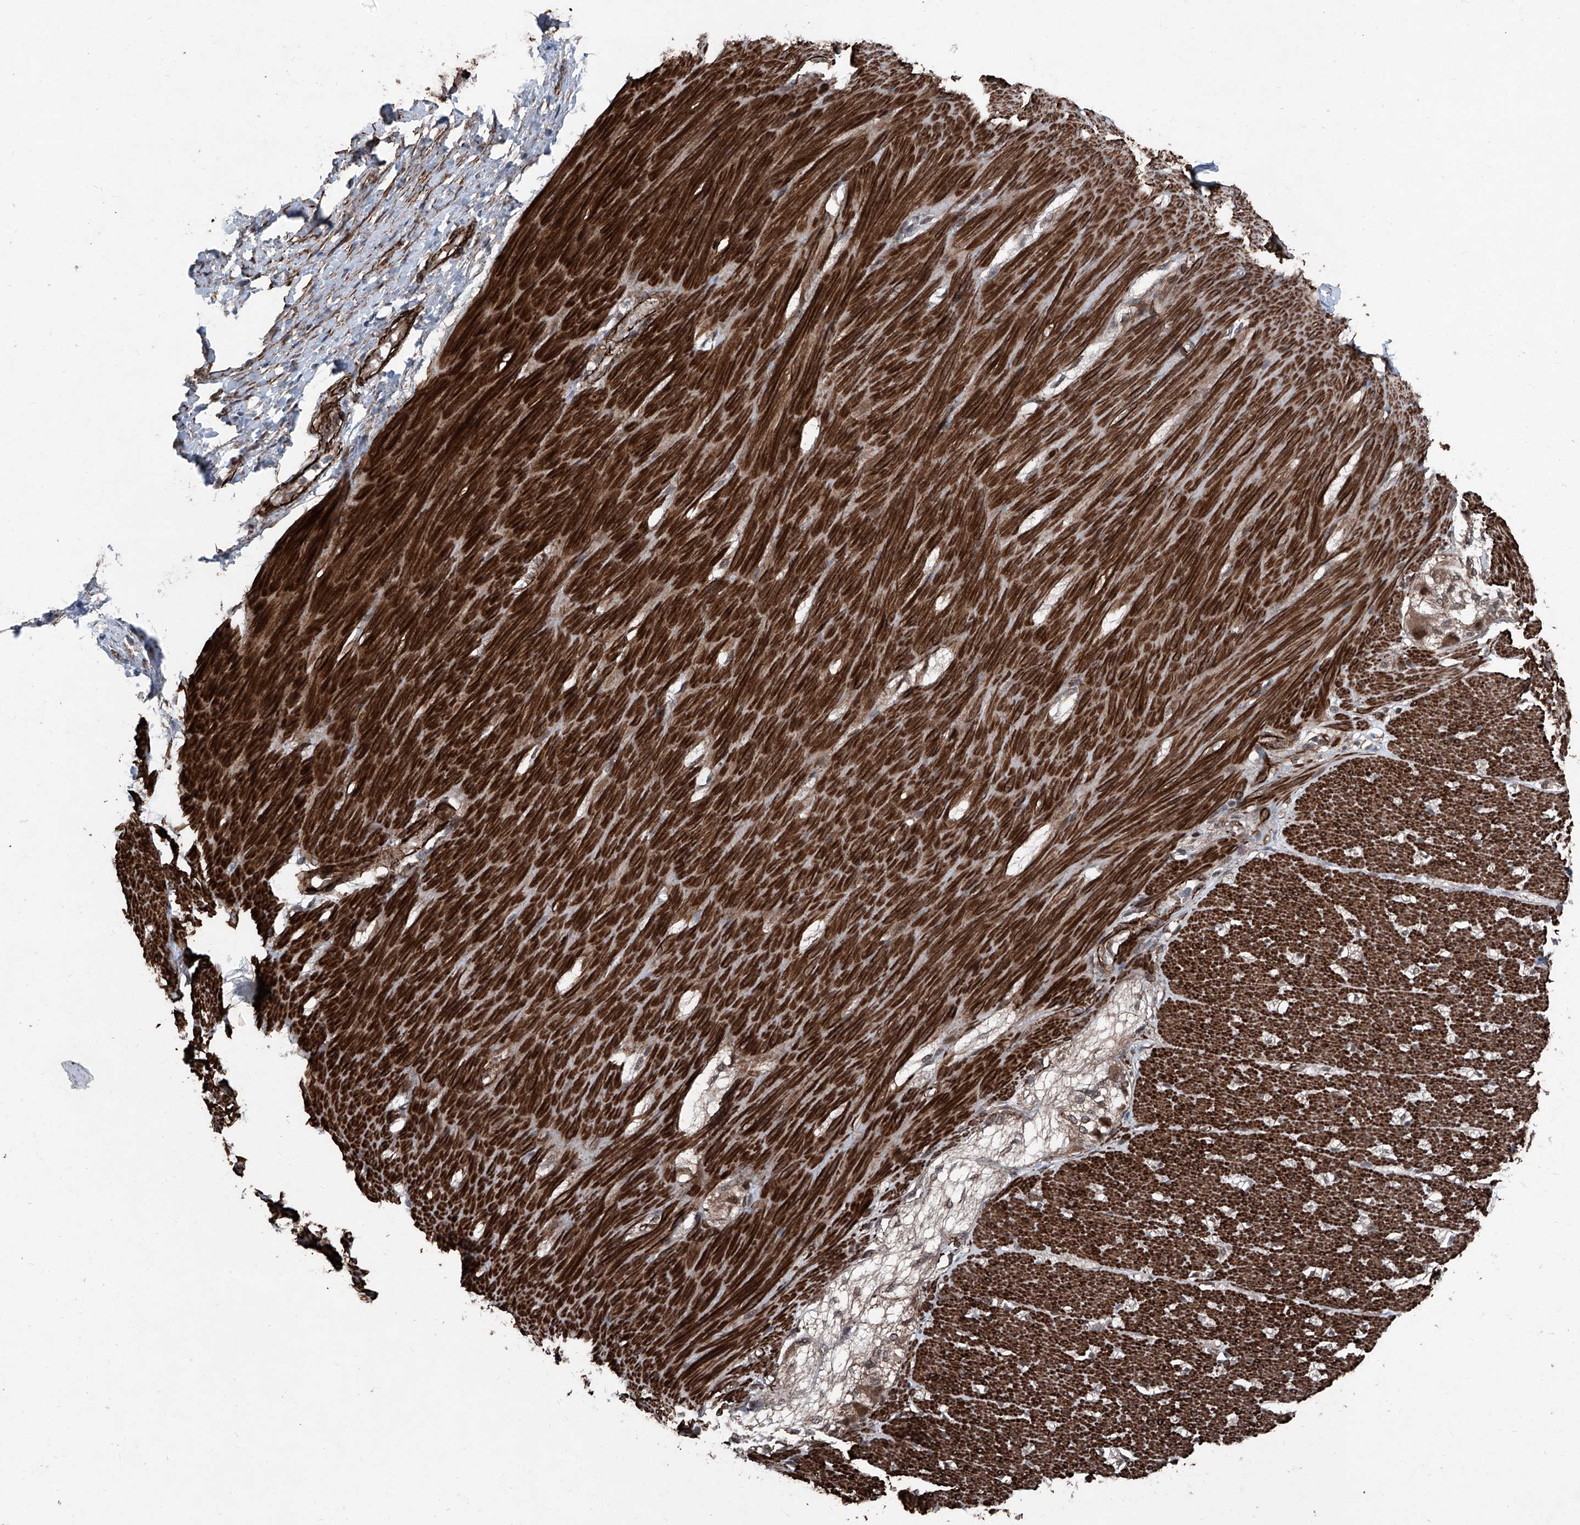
{"staining": {"intensity": "strong", "quantity": ">75%", "location": "cytoplasmic/membranous"}, "tissue": "smooth muscle", "cell_type": "Smooth muscle cells", "image_type": "normal", "snomed": [{"axis": "morphology", "description": "Normal tissue, NOS"}, {"axis": "morphology", "description": "Adenocarcinoma, NOS"}, {"axis": "topography", "description": "Colon"}, {"axis": "topography", "description": "Peripheral nerve tissue"}], "caption": "High-magnification brightfield microscopy of normal smooth muscle stained with DAB (brown) and counterstained with hematoxylin (blue). smooth muscle cells exhibit strong cytoplasmic/membranous staining is present in approximately>75% of cells. (DAB = brown stain, brightfield microscopy at high magnification).", "gene": "COA7", "patient": {"sex": "male", "age": 14}}